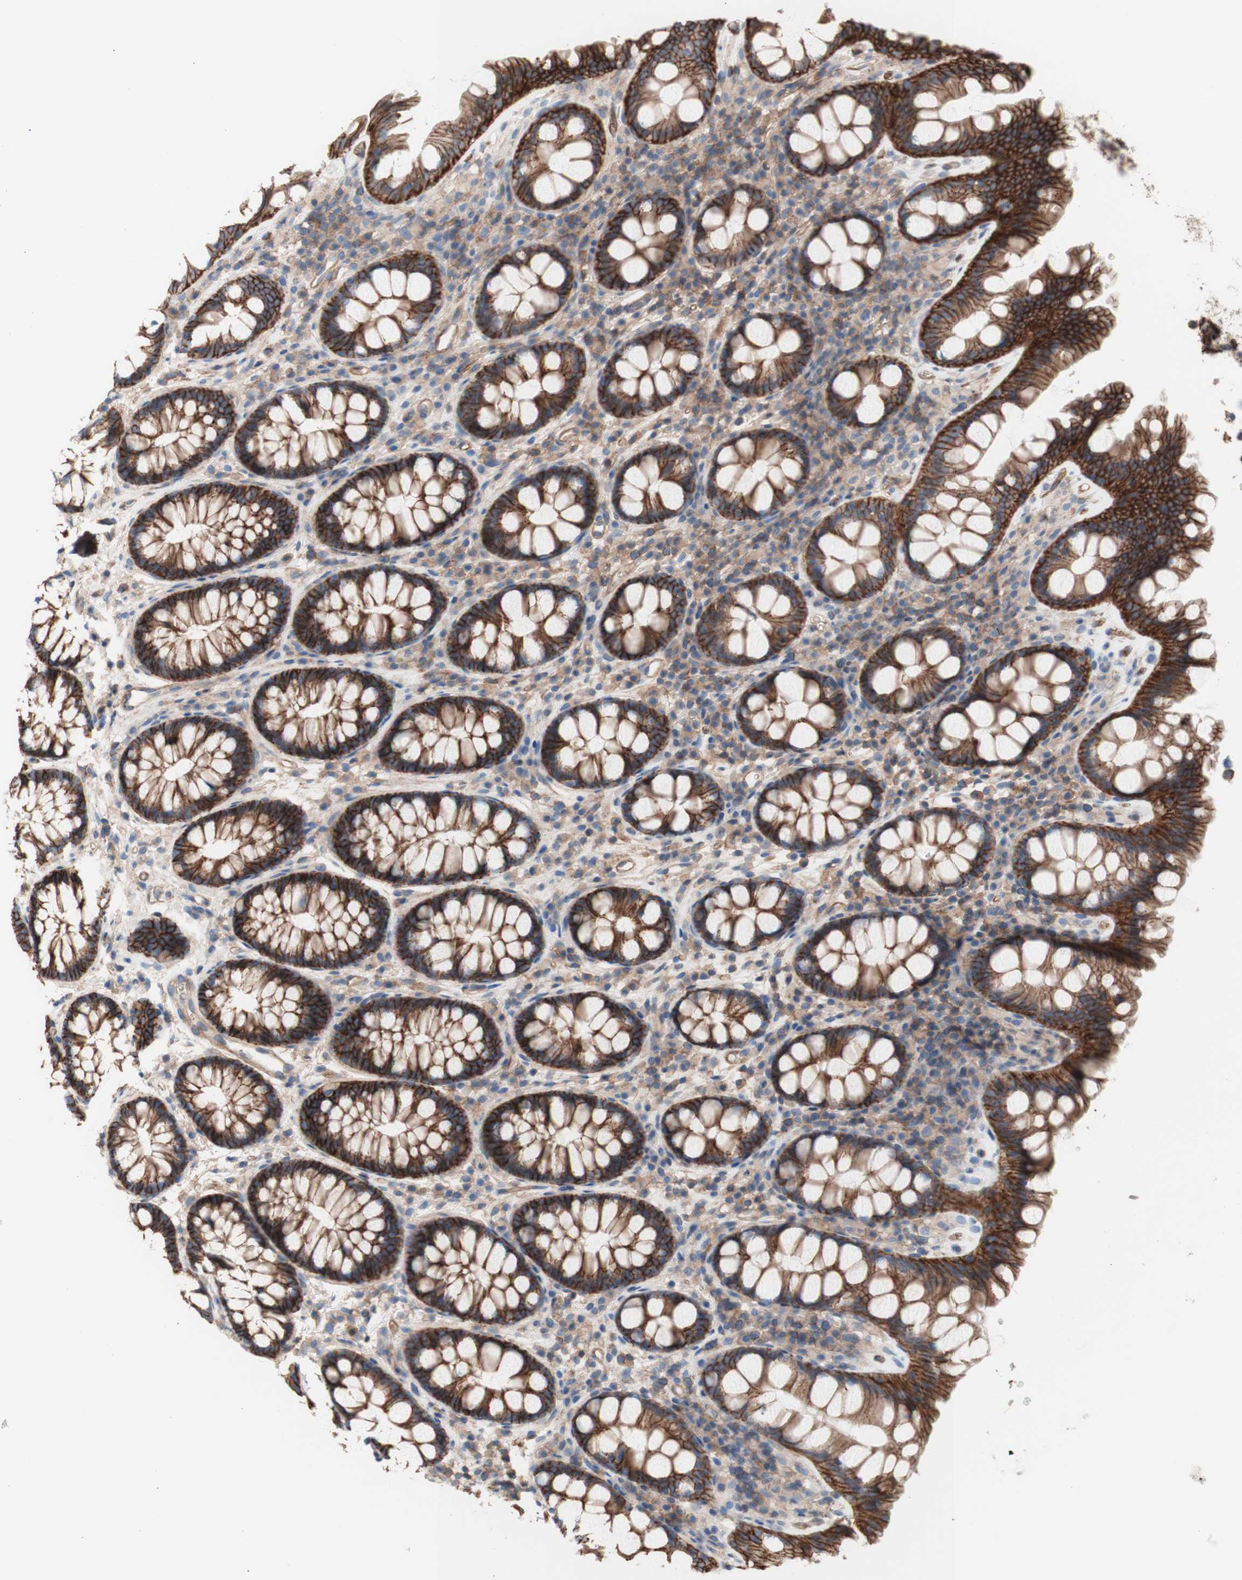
{"staining": {"intensity": "moderate", "quantity": ">75%", "location": "cytoplasmic/membranous"}, "tissue": "colon", "cell_type": "Endothelial cells", "image_type": "normal", "snomed": [{"axis": "morphology", "description": "Normal tissue, NOS"}, {"axis": "topography", "description": "Colon"}], "caption": "A brown stain labels moderate cytoplasmic/membranous positivity of a protein in endothelial cells of normal human colon. (IHC, brightfield microscopy, high magnification).", "gene": "CD46", "patient": {"sex": "female", "age": 80}}